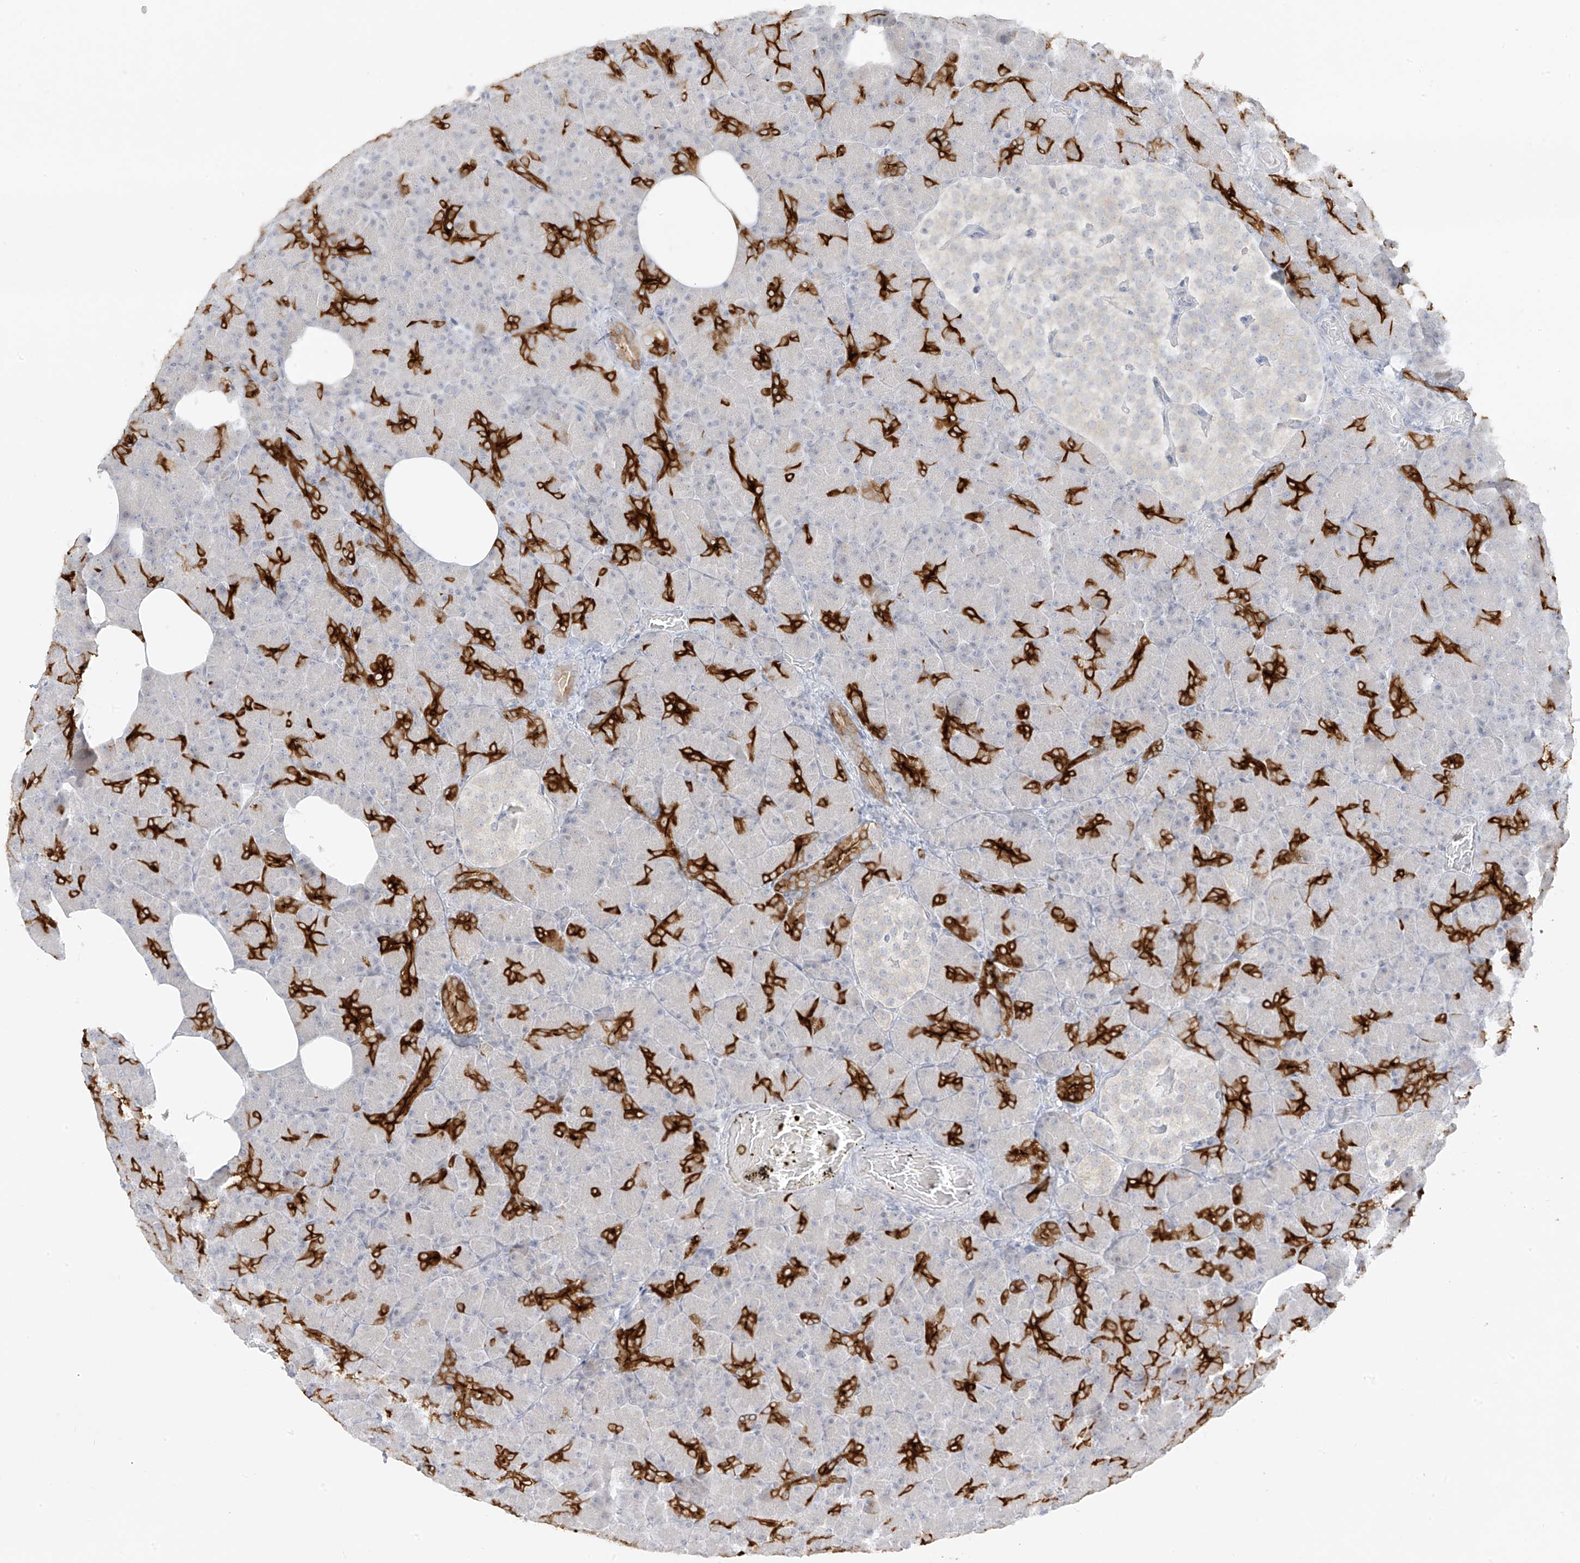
{"staining": {"intensity": "strong", "quantity": "25%-75%", "location": "cytoplasmic/membranous"}, "tissue": "pancreas", "cell_type": "Exocrine glandular cells", "image_type": "normal", "snomed": [{"axis": "morphology", "description": "Normal tissue, NOS"}, {"axis": "topography", "description": "Pancreas"}], "caption": "Pancreas stained with DAB immunohistochemistry shows high levels of strong cytoplasmic/membranous expression in approximately 25%-75% of exocrine glandular cells. The protein of interest is stained brown, and the nuclei are stained in blue (DAB IHC with brightfield microscopy, high magnification).", "gene": "DCDC2", "patient": {"sex": "female", "age": 43}}